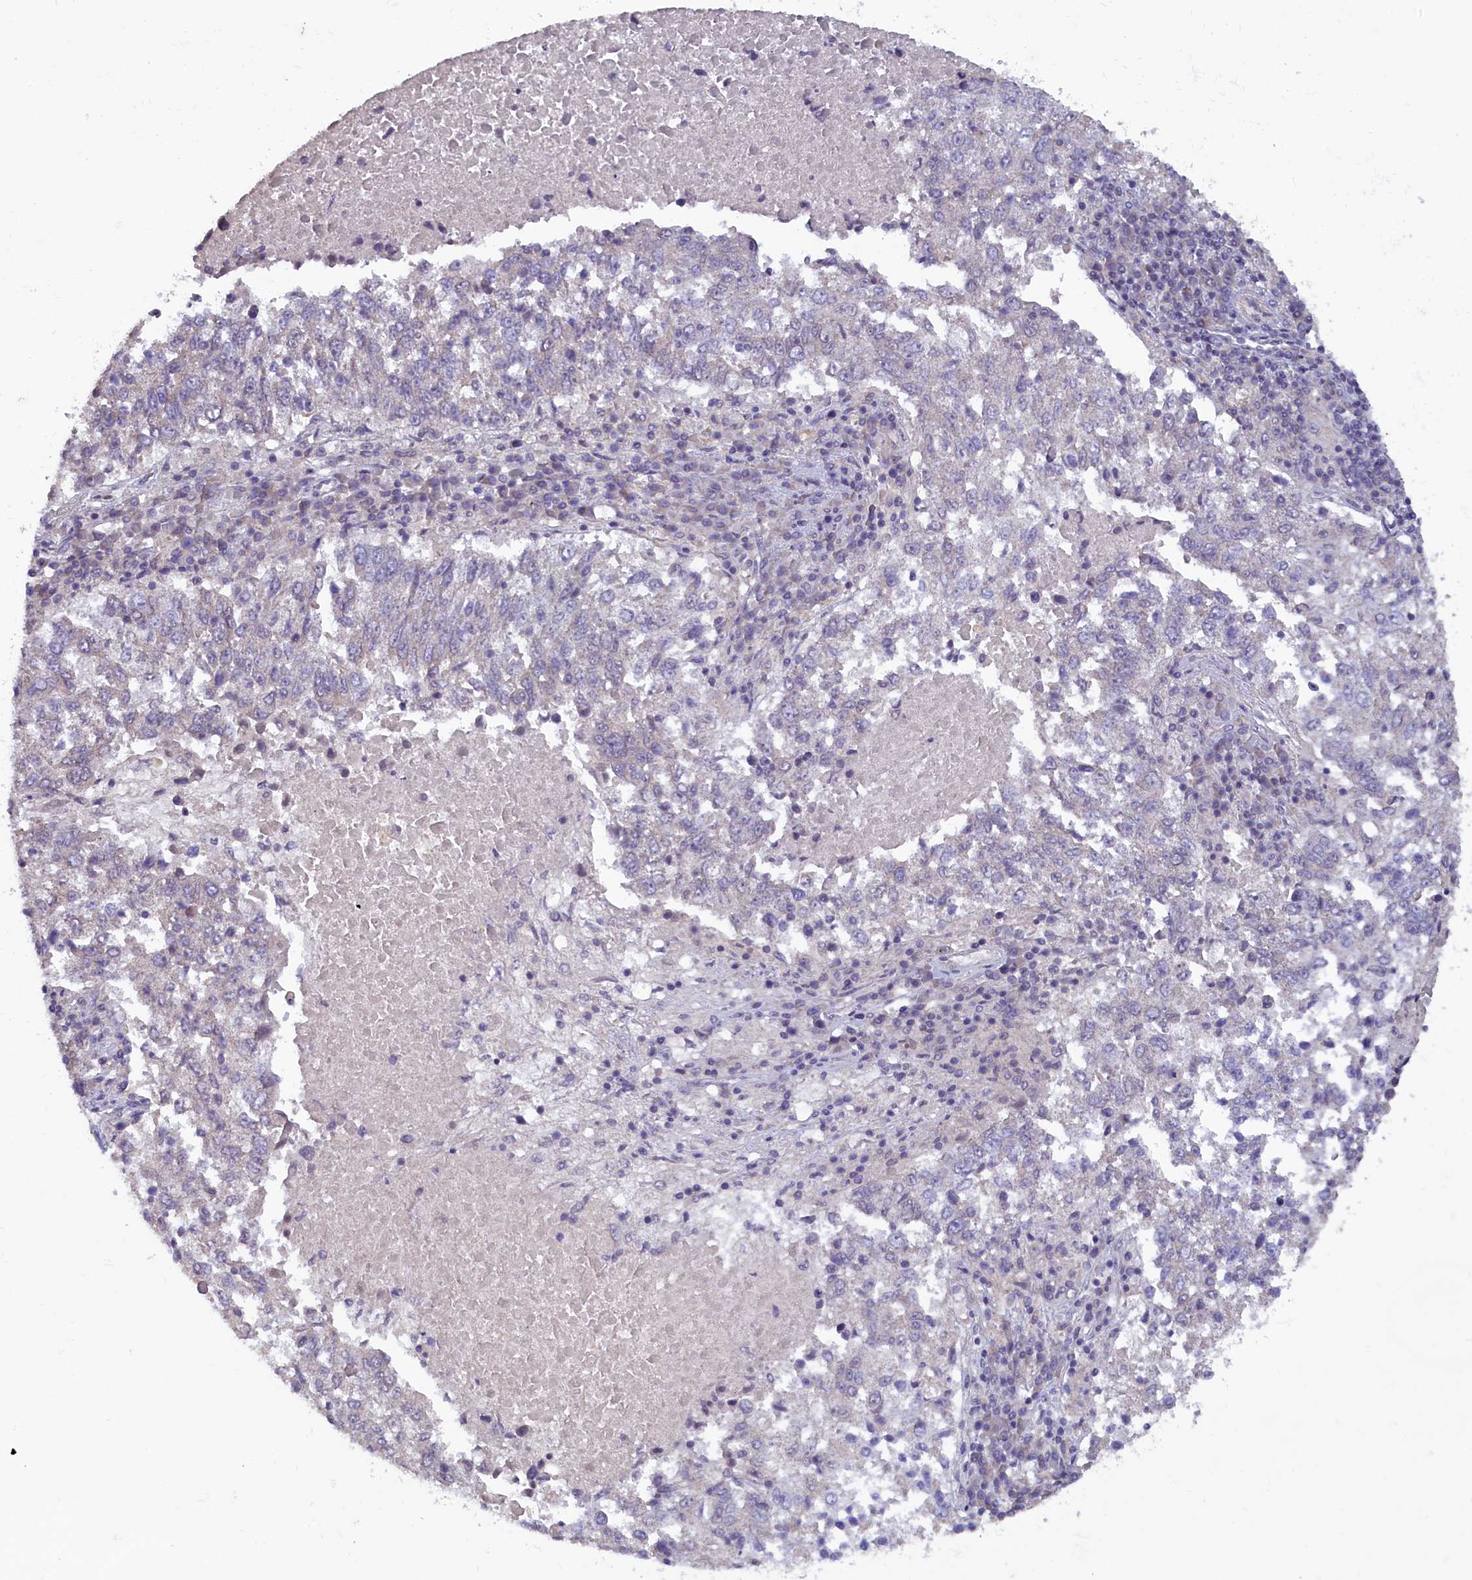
{"staining": {"intensity": "negative", "quantity": "none", "location": "none"}, "tissue": "lung cancer", "cell_type": "Tumor cells", "image_type": "cancer", "snomed": [{"axis": "morphology", "description": "Squamous cell carcinoma, NOS"}, {"axis": "topography", "description": "Lung"}], "caption": "Human lung squamous cell carcinoma stained for a protein using immunohistochemistry shows no staining in tumor cells.", "gene": "NUBP1", "patient": {"sex": "male", "age": 73}}